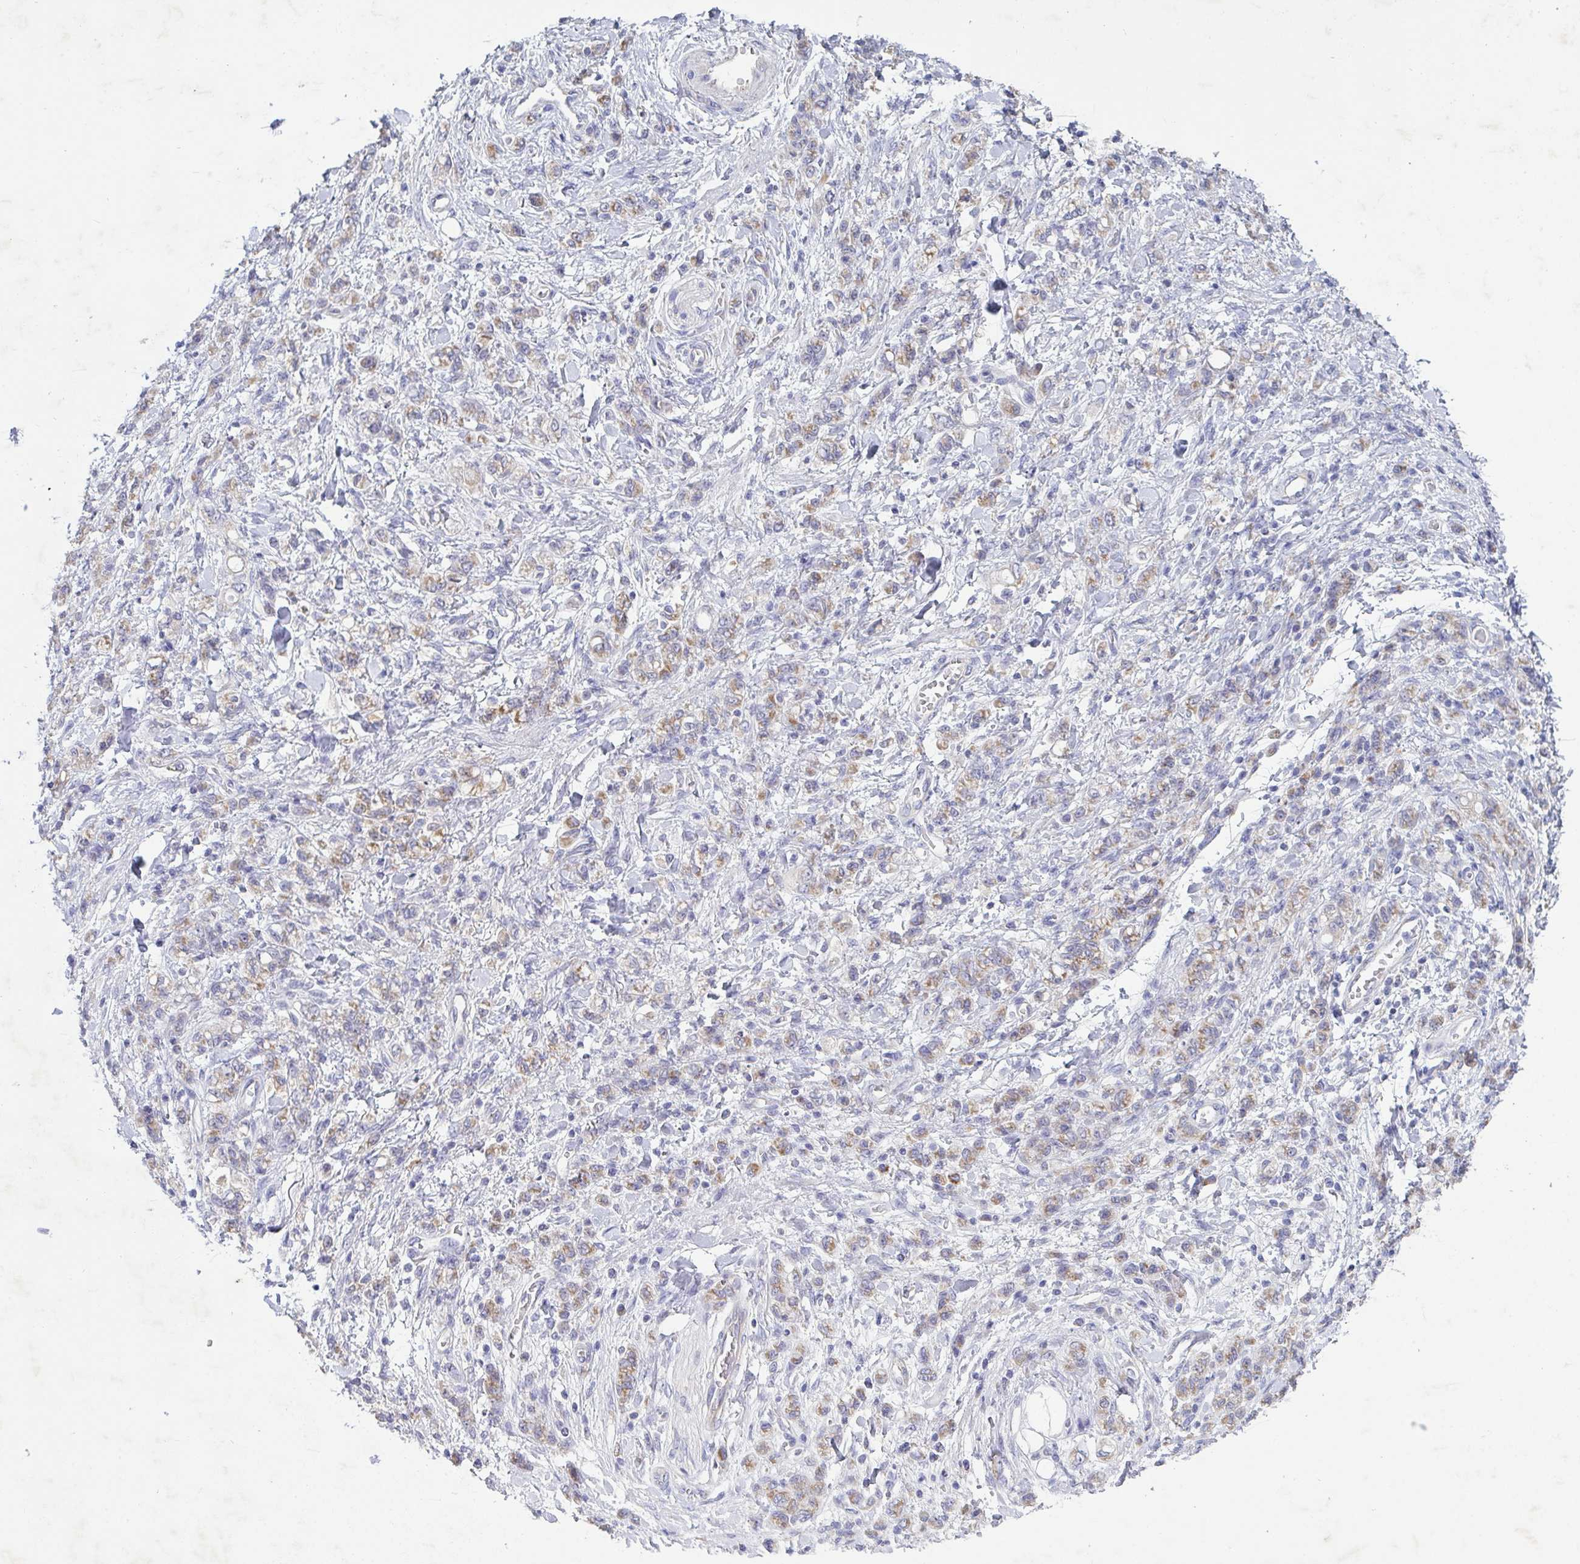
{"staining": {"intensity": "weak", "quantity": "25%-75%", "location": "cytoplasmic/membranous"}, "tissue": "stomach cancer", "cell_type": "Tumor cells", "image_type": "cancer", "snomed": [{"axis": "morphology", "description": "Adenocarcinoma, NOS"}, {"axis": "topography", "description": "Stomach"}], "caption": "The immunohistochemical stain labels weak cytoplasmic/membranous positivity in tumor cells of stomach cancer (adenocarcinoma) tissue.", "gene": "GALNT13", "patient": {"sex": "male", "age": 77}}